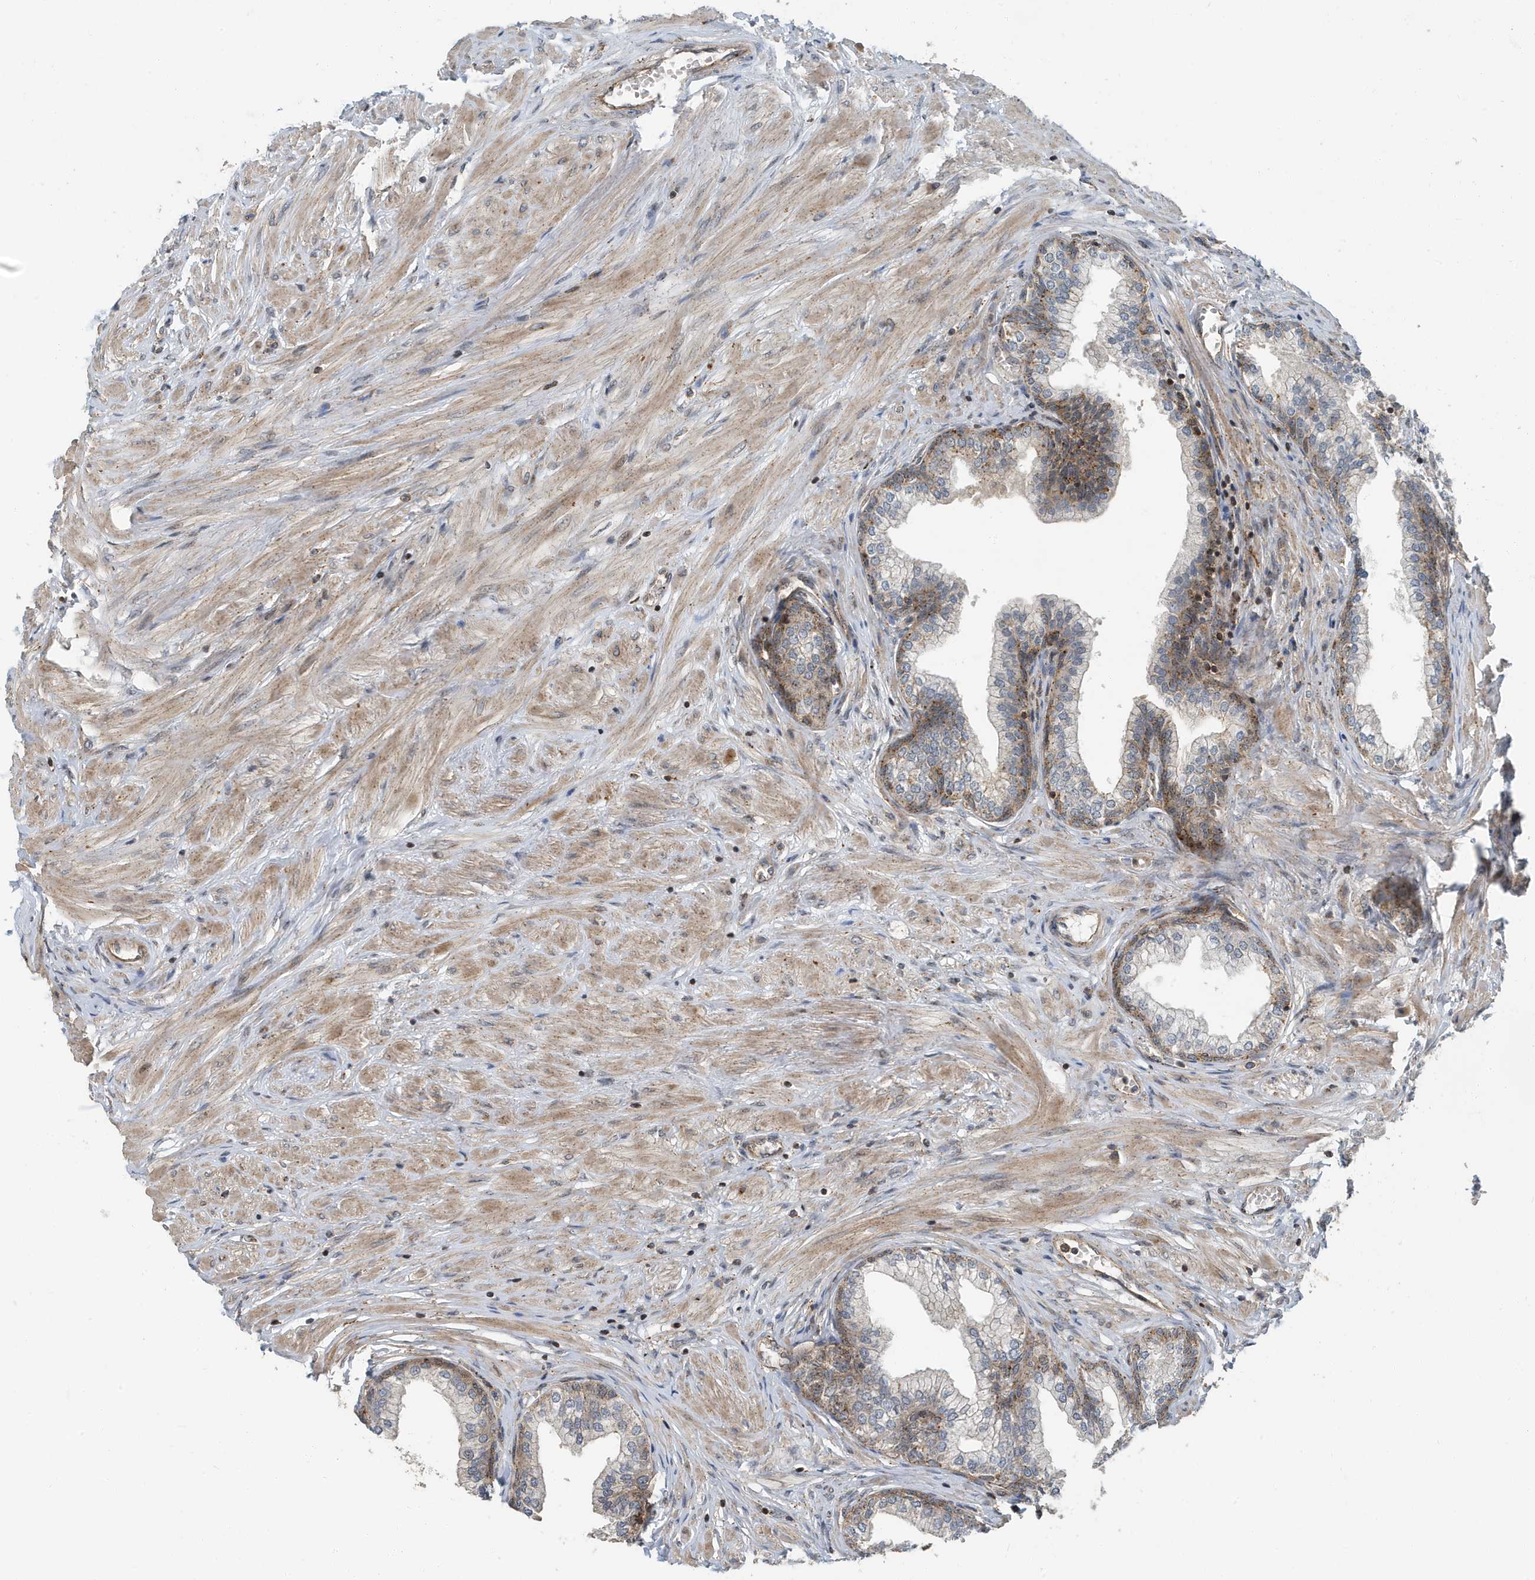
{"staining": {"intensity": "moderate", "quantity": "25%-75%", "location": "cytoplasmic/membranous"}, "tissue": "prostate", "cell_type": "Glandular cells", "image_type": "normal", "snomed": [{"axis": "morphology", "description": "Normal tissue, NOS"}, {"axis": "morphology", "description": "Urothelial carcinoma, Low grade"}, {"axis": "topography", "description": "Urinary bladder"}, {"axis": "topography", "description": "Prostate"}], "caption": "Human prostate stained for a protein (brown) demonstrates moderate cytoplasmic/membranous positive expression in about 25%-75% of glandular cells.", "gene": "KIF15", "patient": {"sex": "male", "age": 60}}